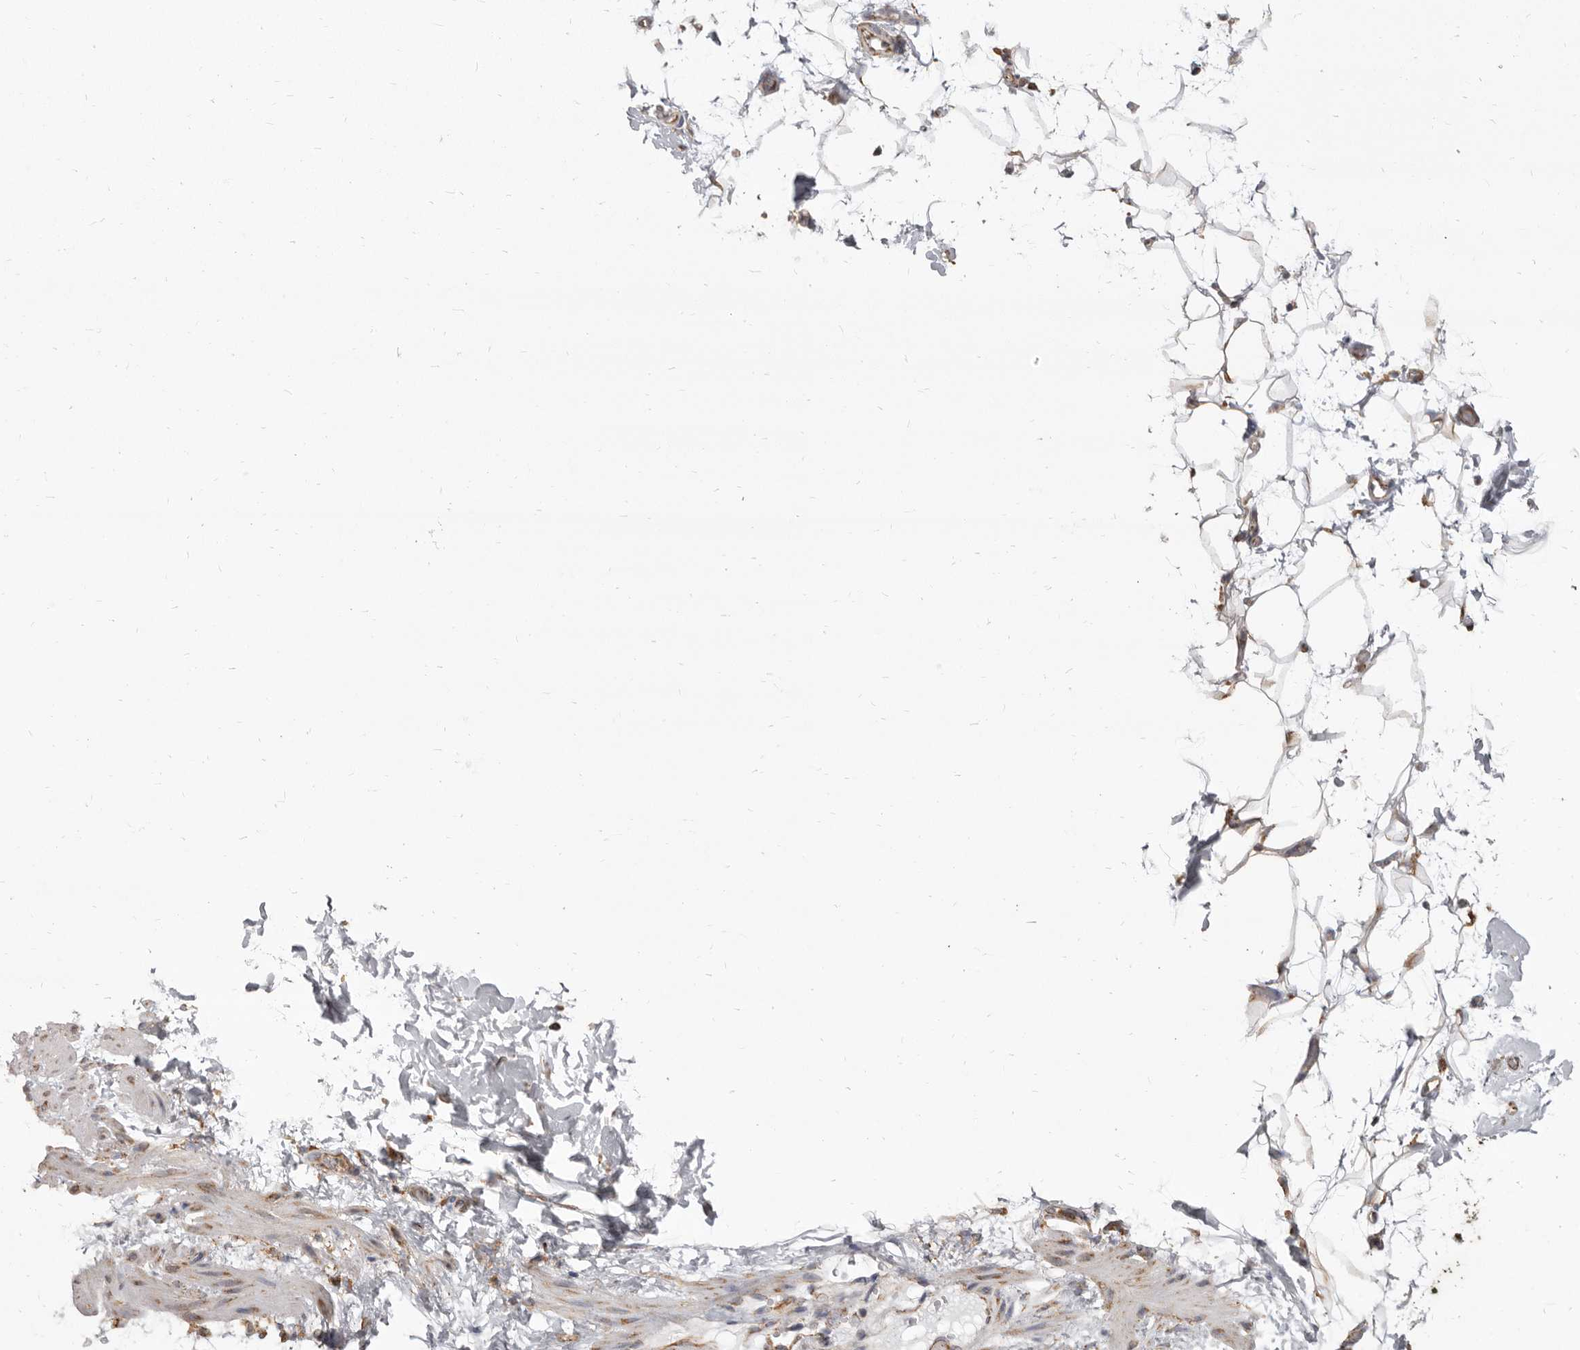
{"staining": {"intensity": "moderate", "quantity": ">75%", "location": "cytoplasmic/membranous"}, "tissue": "adipose tissue", "cell_type": "Adipocytes", "image_type": "normal", "snomed": [{"axis": "morphology", "description": "Normal tissue, NOS"}, {"axis": "morphology", "description": "Adenocarcinoma, NOS"}, {"axis": "topography", "description": "Pancreas"}, {"axis": "topography", "description": "Peripheral nerve tissue"}], "caption": "Benign adipose tissue exhibits moderate cytoplasmic/membranous positivity in approximately >75% of adipocytes, visualized by immunohistochemistry.", "gene": "CDK5RAP3", "patient": {"sex": "male", "age": 59}}